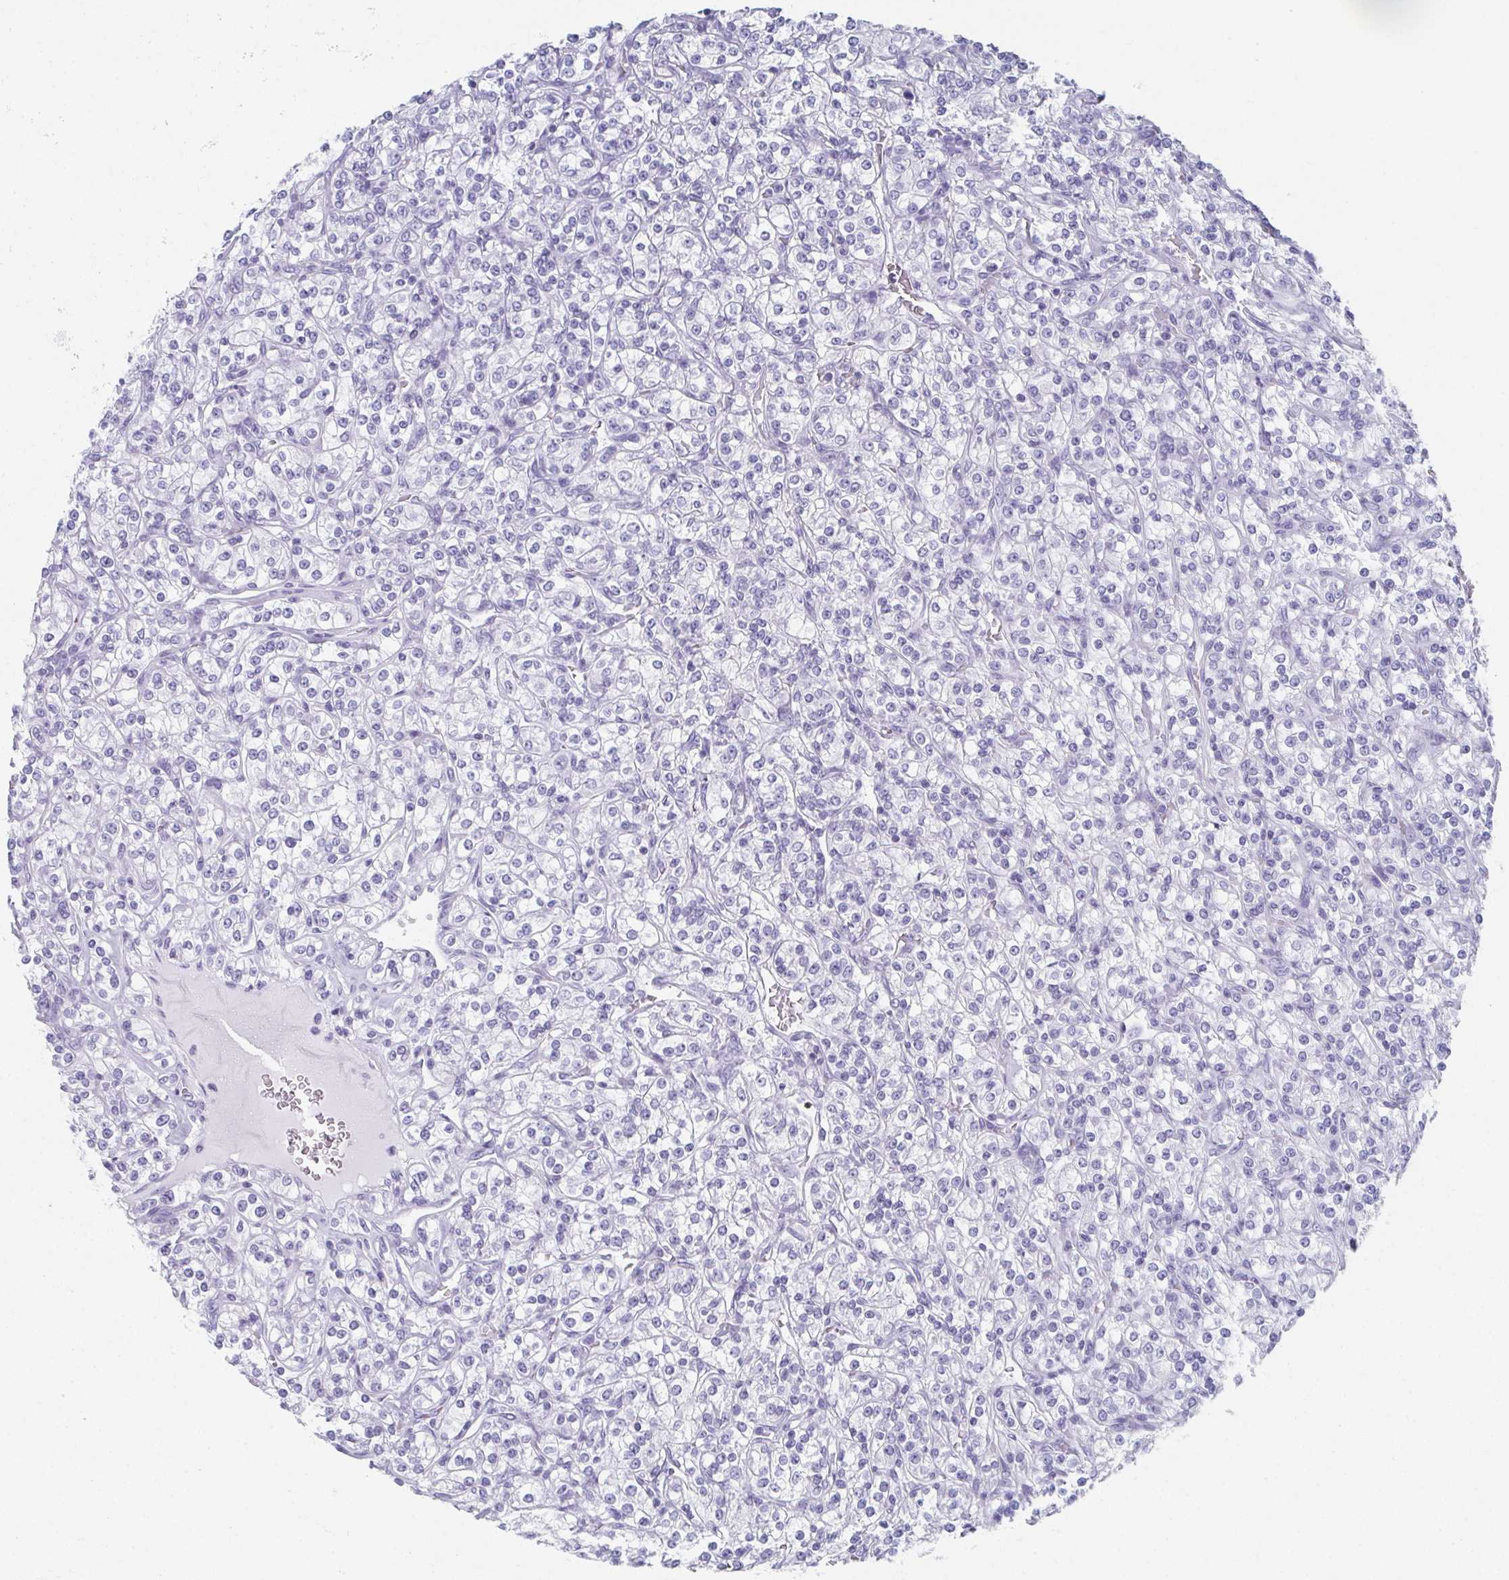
{"staining": {"intensity": "negative", "quantity": "none", "location": "none"}, "tissue": "renal cancer", "cell_type": "Tumor cells", "image_type": "cancer", "snomed": [{"axis": "morphology", "description": "Adenocarcinoma, NOS"}, {"axis": "topography", "description": "Kidney"}], "caption": "Immunohistochemistry photomicrograph of renal cancer stained for a protein (brown), which shows no positivity in tumor cells. (DAB (3,3'-diaminobenzidine) IHC visualized using brightfield microscopy, high magnification).", "gene": "GHRL", "patient": {"sex": "male", "age": 77}}